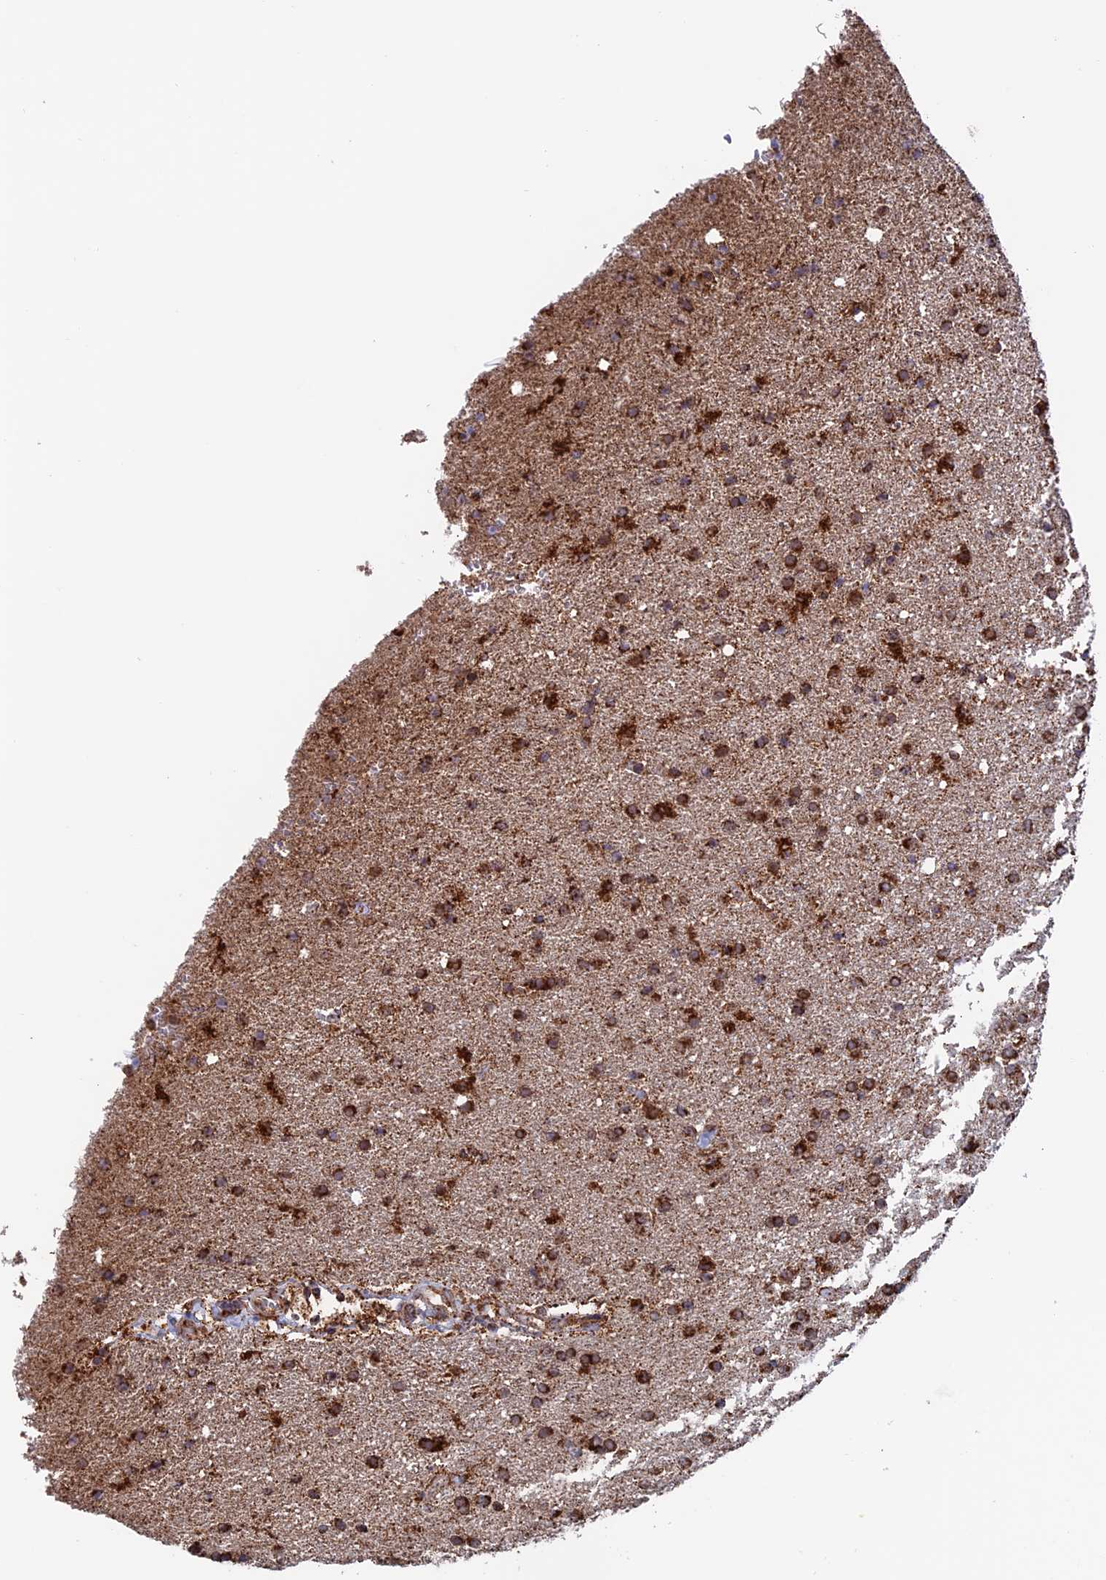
{"staining": {"intensity": "strong", "quantity": ">75%", "location": "cytoplasmic/membranous"}, "tissue": "glioma", "cell_type": "Tumor cells", "image_type": "cancer", "snomed": [{"axis": "morphology", "description": "Glioma, malignant, High grade"}, {"axis": "topography", "description": "Brain"}], "caption": "The image demonstrates immunohistochemical staining of high-grade glioma (malignant). There is strong cytoplasmic/membranous expression is seen in about >75% of tumor cells.", "gene": "DTYMK", "patient": {"sex": "male", "age": 72}}